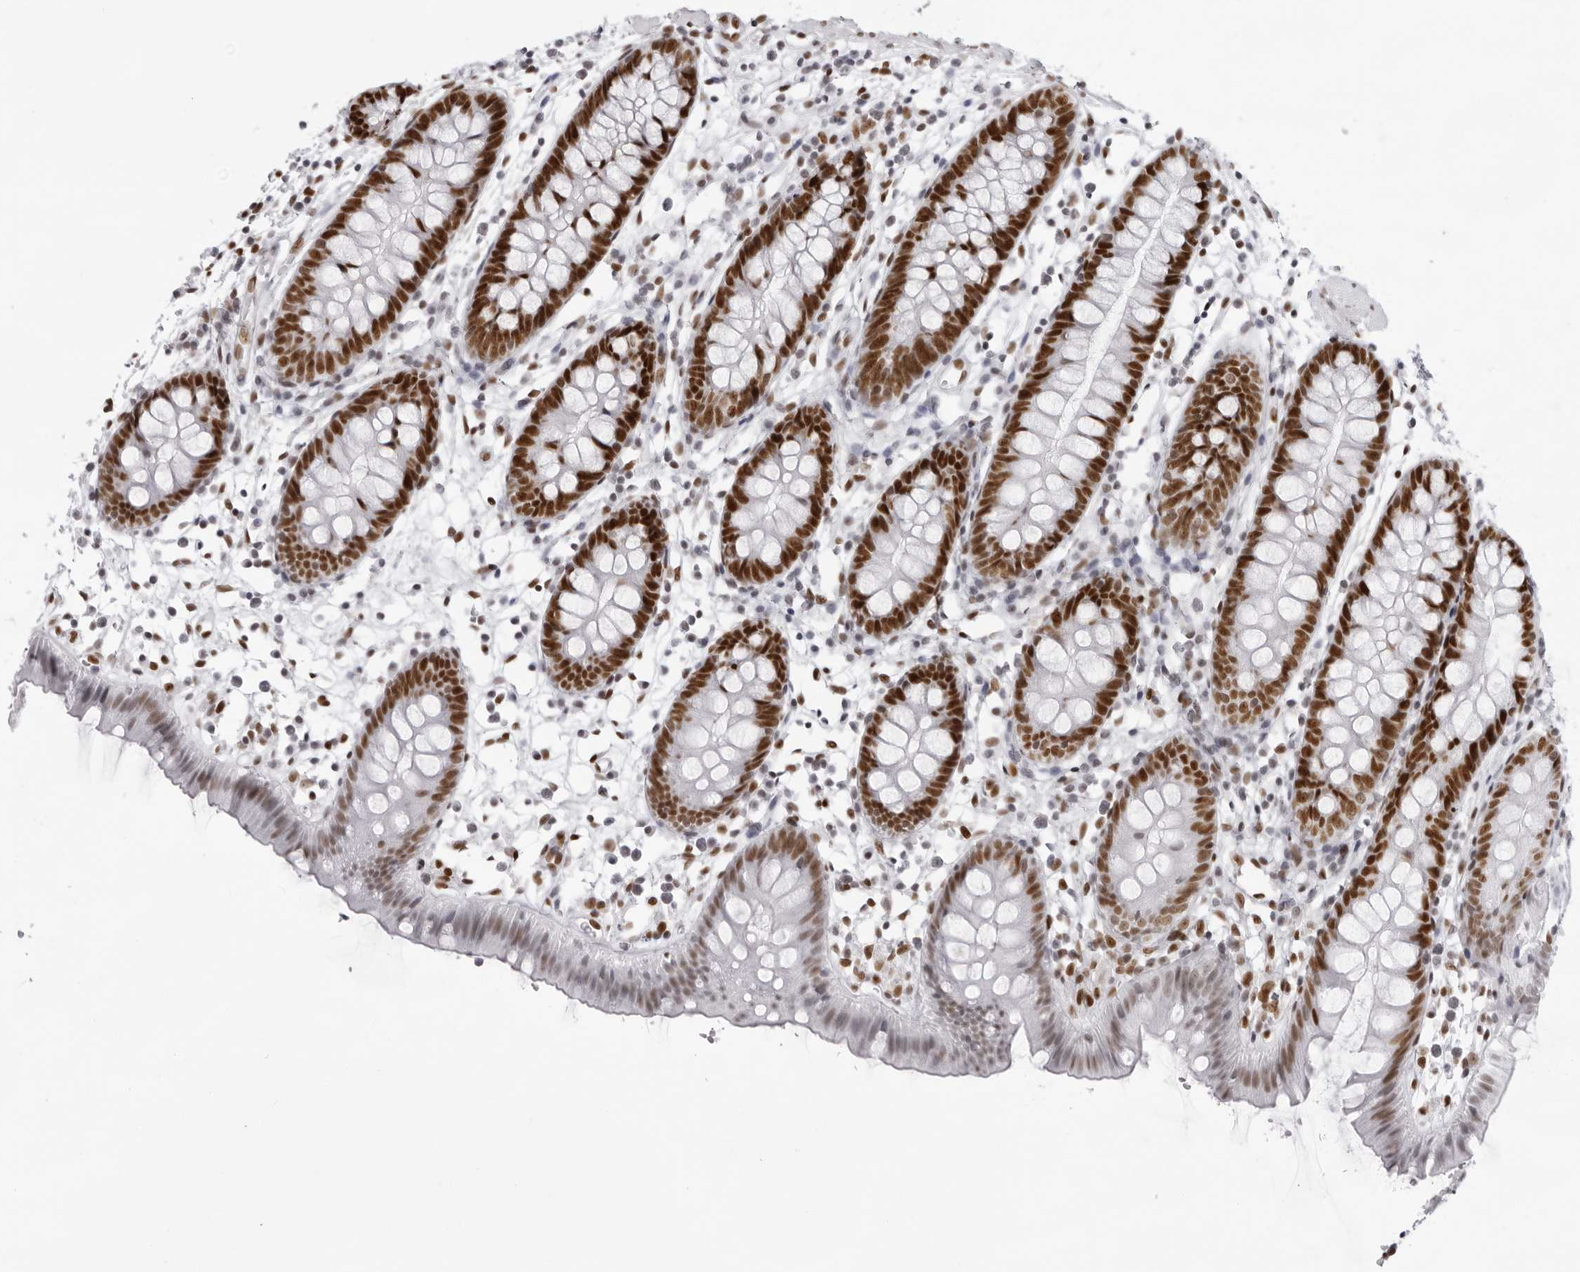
{"staining": {"intensity": "strong", "quantity": "25%-75%", "location": "nuclear"}, "tissue": "colon", "cell_type": "Endothelial cells", "image_type": "normal", "snomed": [{"axis": "morphology", "description": "Normal tissue, NOS"}, {"axis": "topography", "description": "Colon"}], "caption": "A micrograph of human colon stained for a protein shows strong nuclear brown staining in endothelial cells.", "gene": "IRF2BP2", "patient": {"sex": "male", "age": 56}}